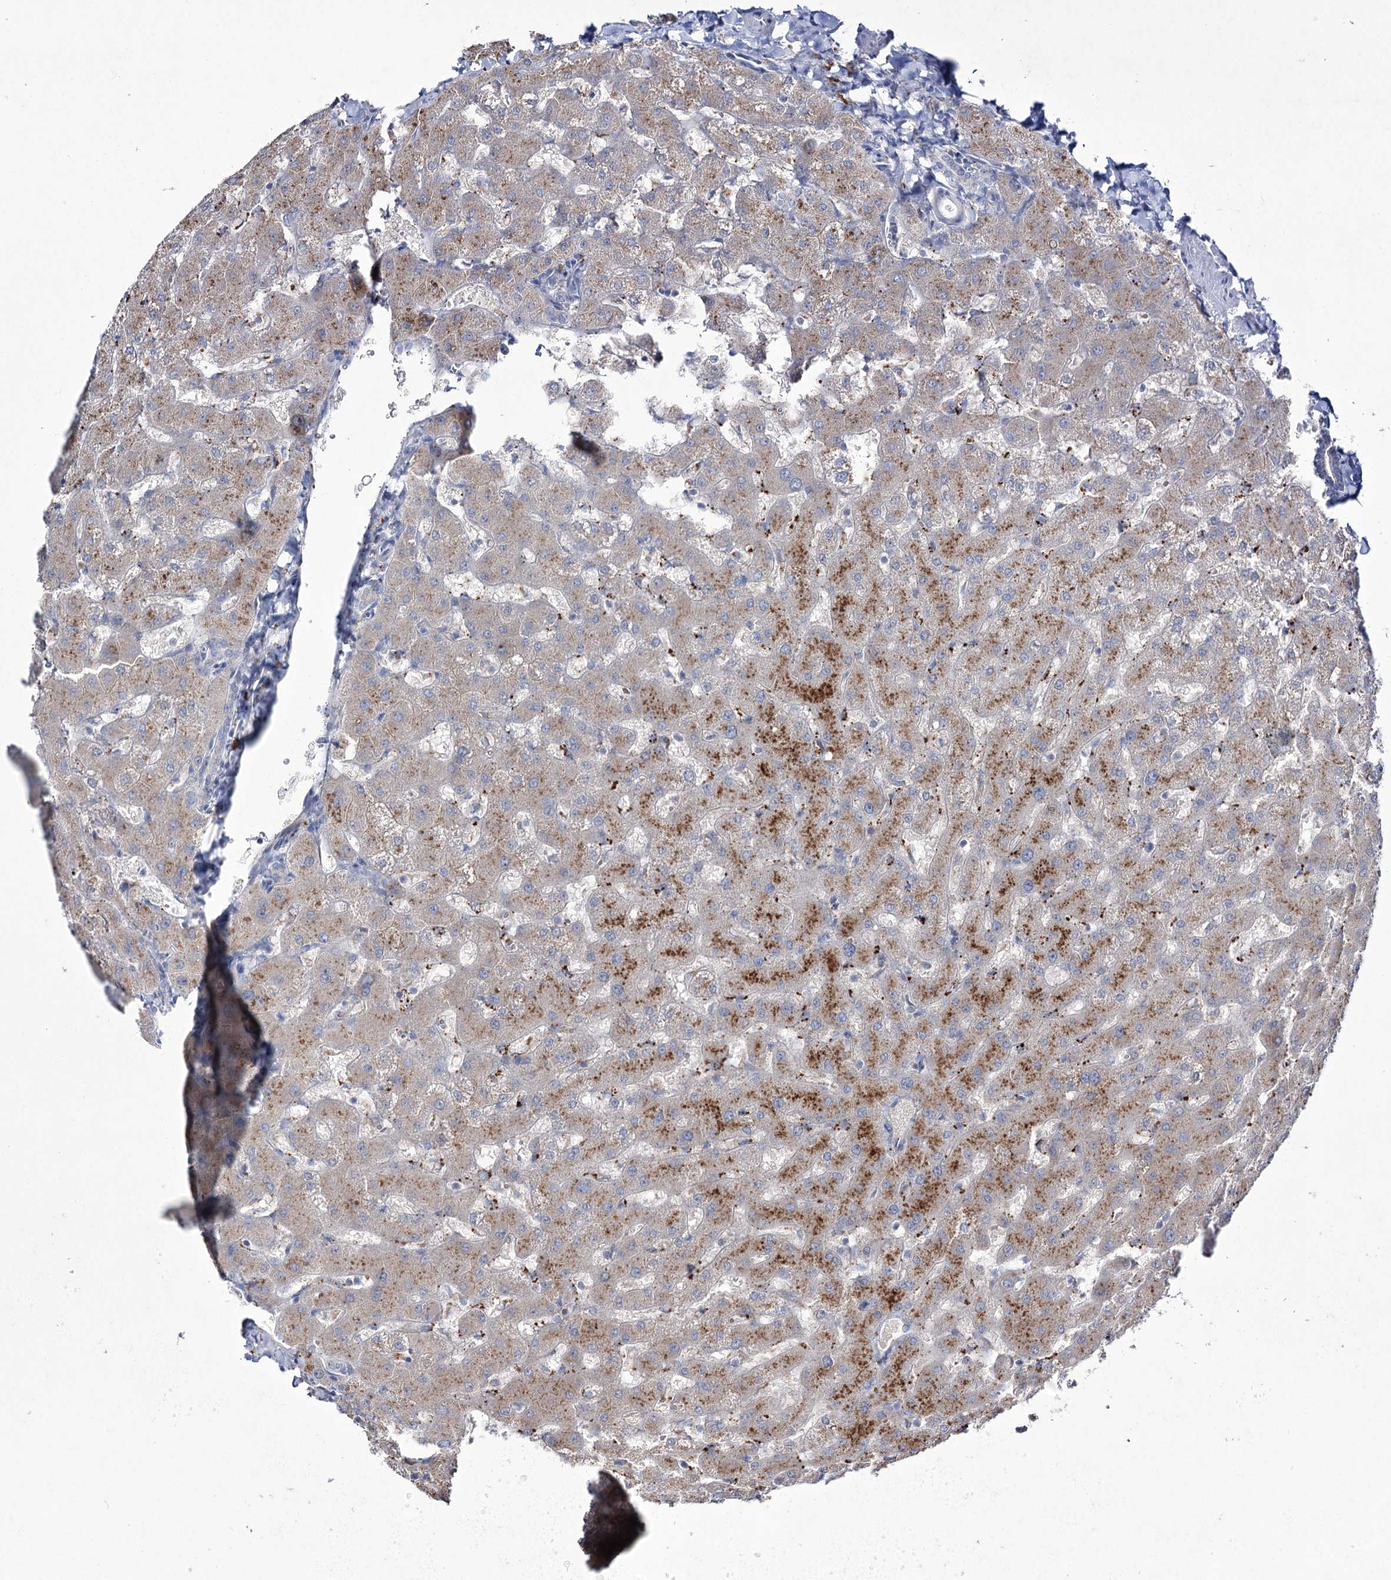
{"staining": {"intensity": "negative", "quantity": "none", "location": "none"}, "tissue": "liver", "cell_type": "Cholangiocytes", "image_type": "normal", "snomed": [{"axis": "morphology", "description": "Normal tissue, NOS"}, {"axis": "topography", "description": "Liver"}], "caption": "The micrograph exhibits no significant expression in cholangiocytes of liver.", "gene": "NAGLU", "patient": {"sex": "female", "age": 63}}